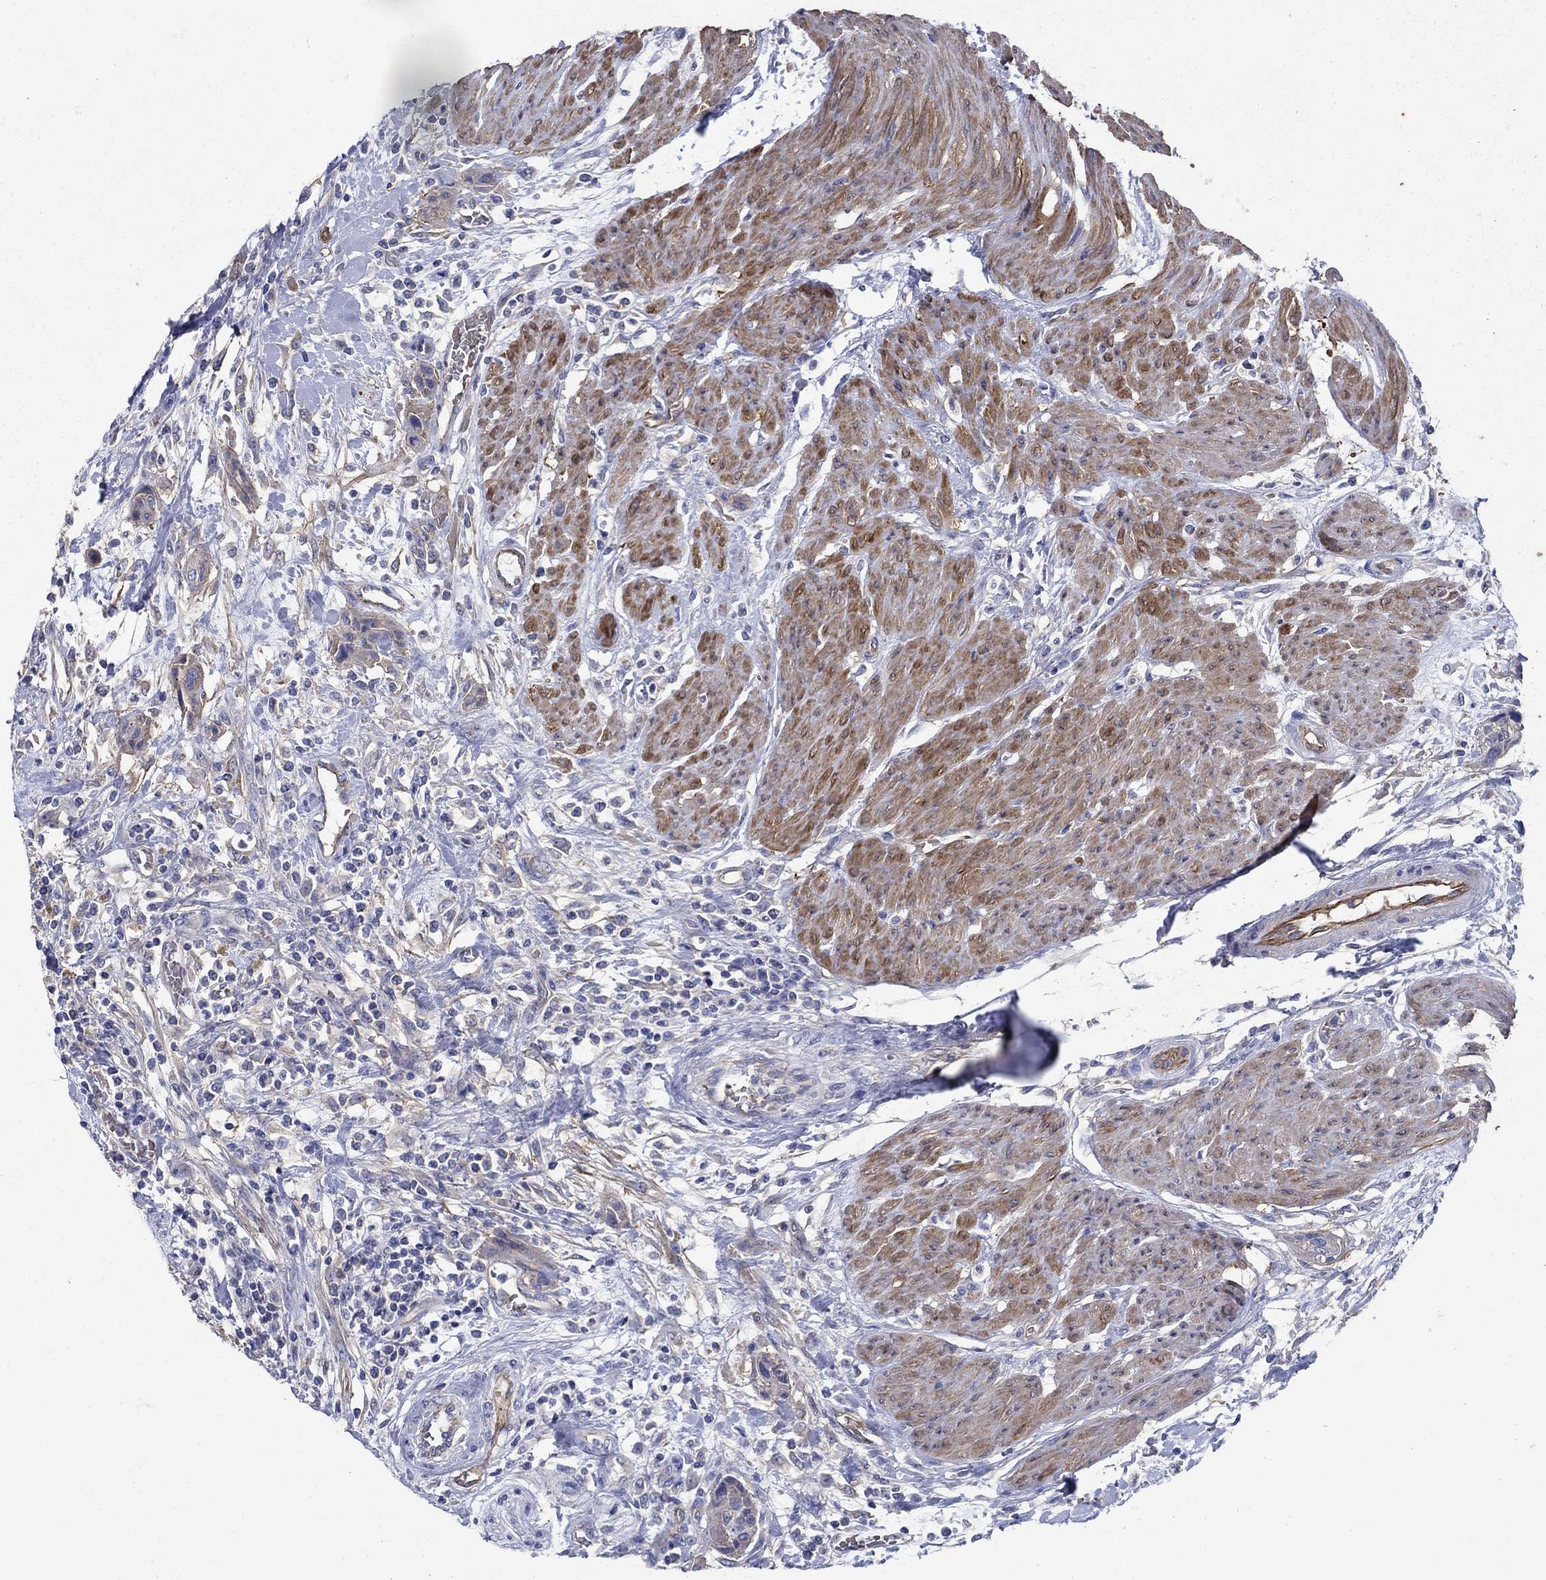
{"staining": {"intensity": "negative", "quantity": "none", "location": "none"}, "tissue": "urothelial cancer", "cell_type": "Tumor cells", "image_type": "cancer", "snomed": [{"axis": "morphology", "description": "Urothelial carcinoma, High grade"}, {"axis": "topography", "description": "Urinary bladder"}], "caption": "An image of urothelial carcinoma (high-grade) stained for a protein shows no brown staining in tumor cells. (DAB IHC with hematoxylin counter stain).", "gene": "FLNC", "patient": {"sex": "male", "age": 35}}